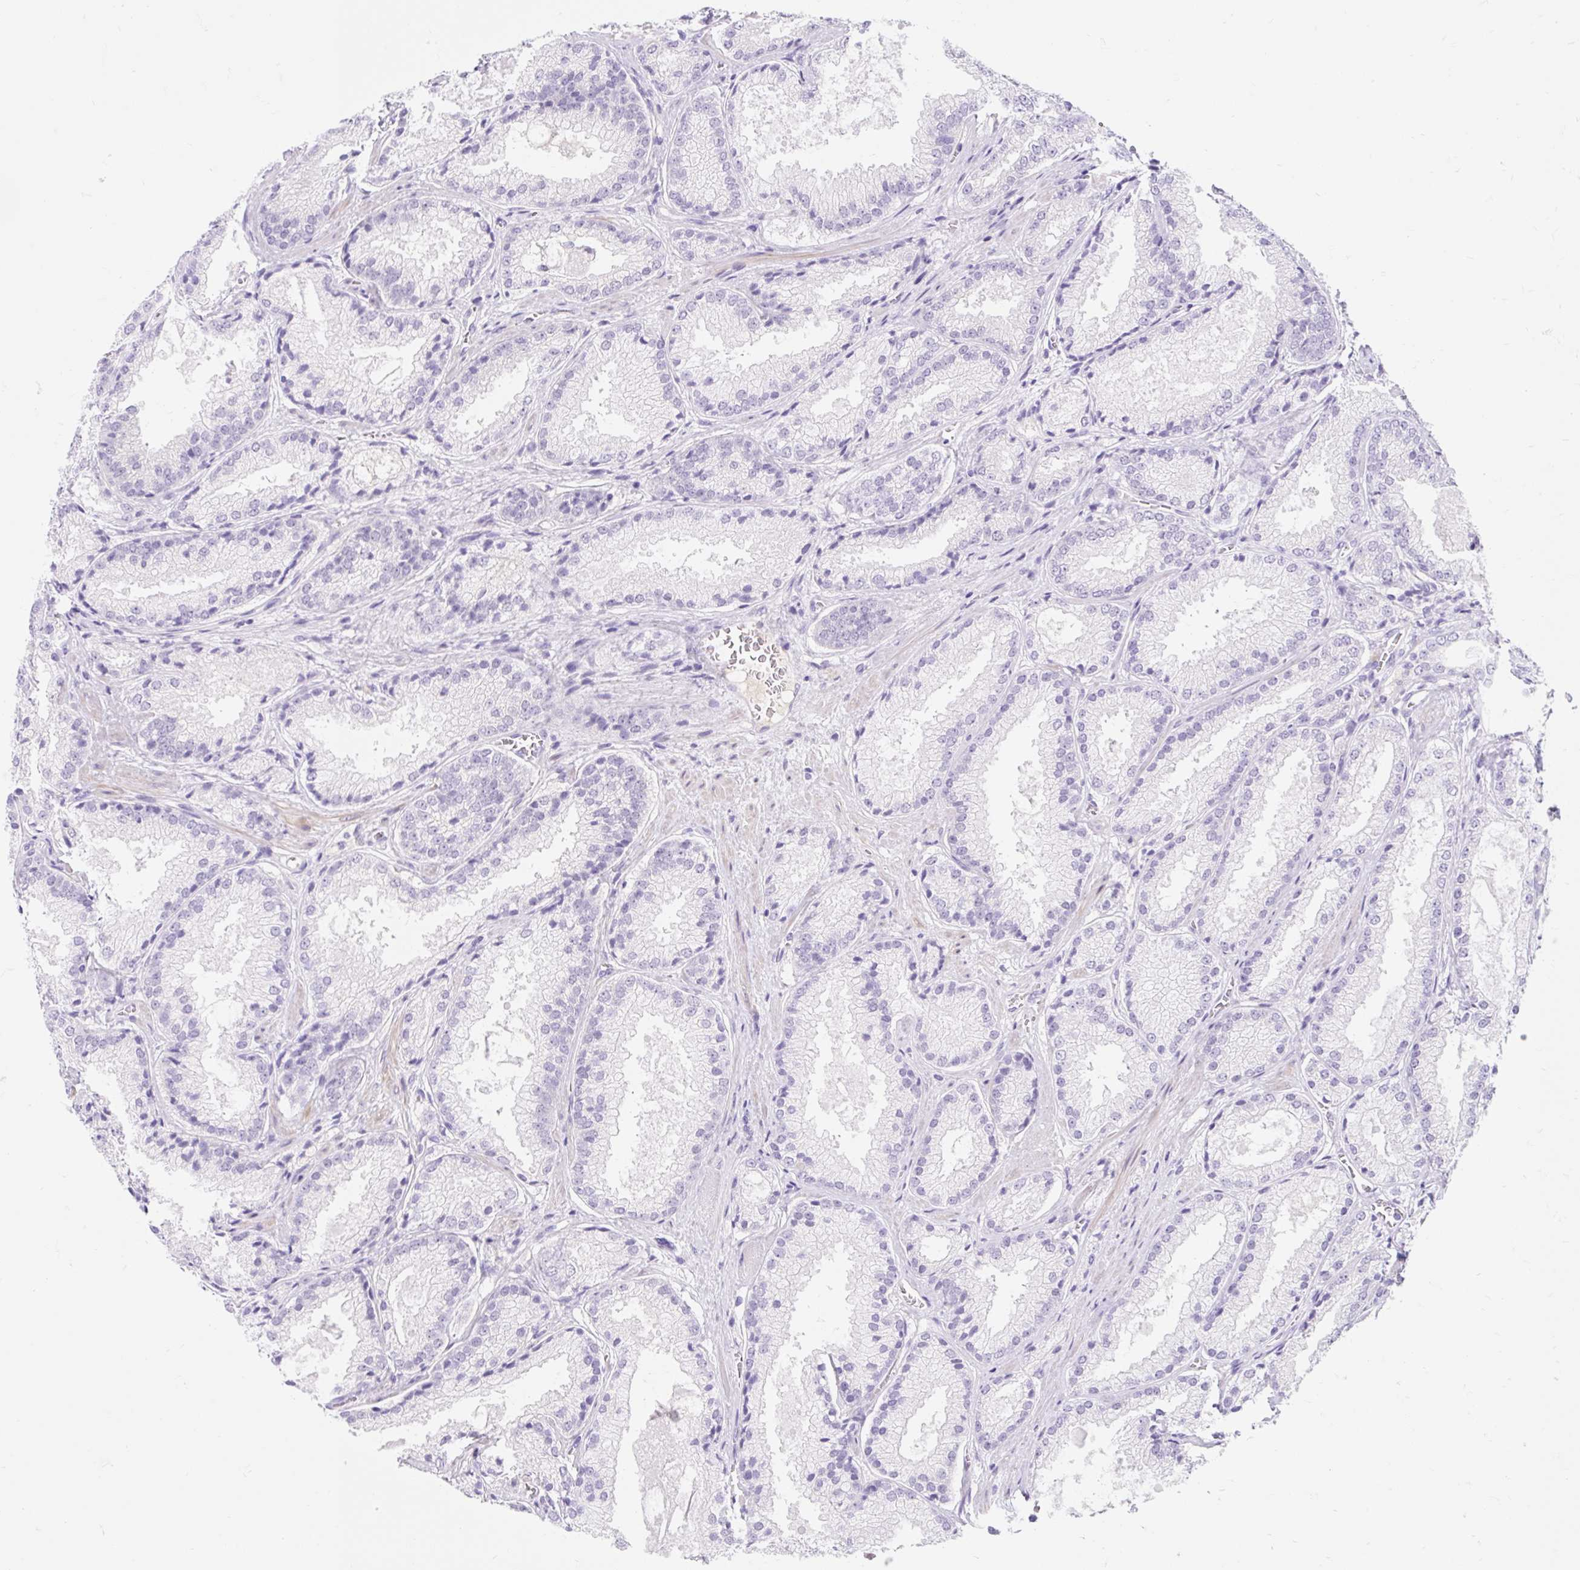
{"staining": {"intensity": "negative", "quantity": "none", "location": "none"}, "tissue": "prostate cancer", "cell_type": "Tumor cells", "image_type": "cancer", "snomed": [{"axis": "morphology", "description": "Adenocarcinoma, High grade"}, {"axis": "topography", "description": "Prostate"}], "caption": "Tumor cells are negative for brown protein staining in prostate cancer (adenocarcinoma (high-grade)).", "gene": "SLC28A1", "patient": {"sex": "male", "age": 68}}